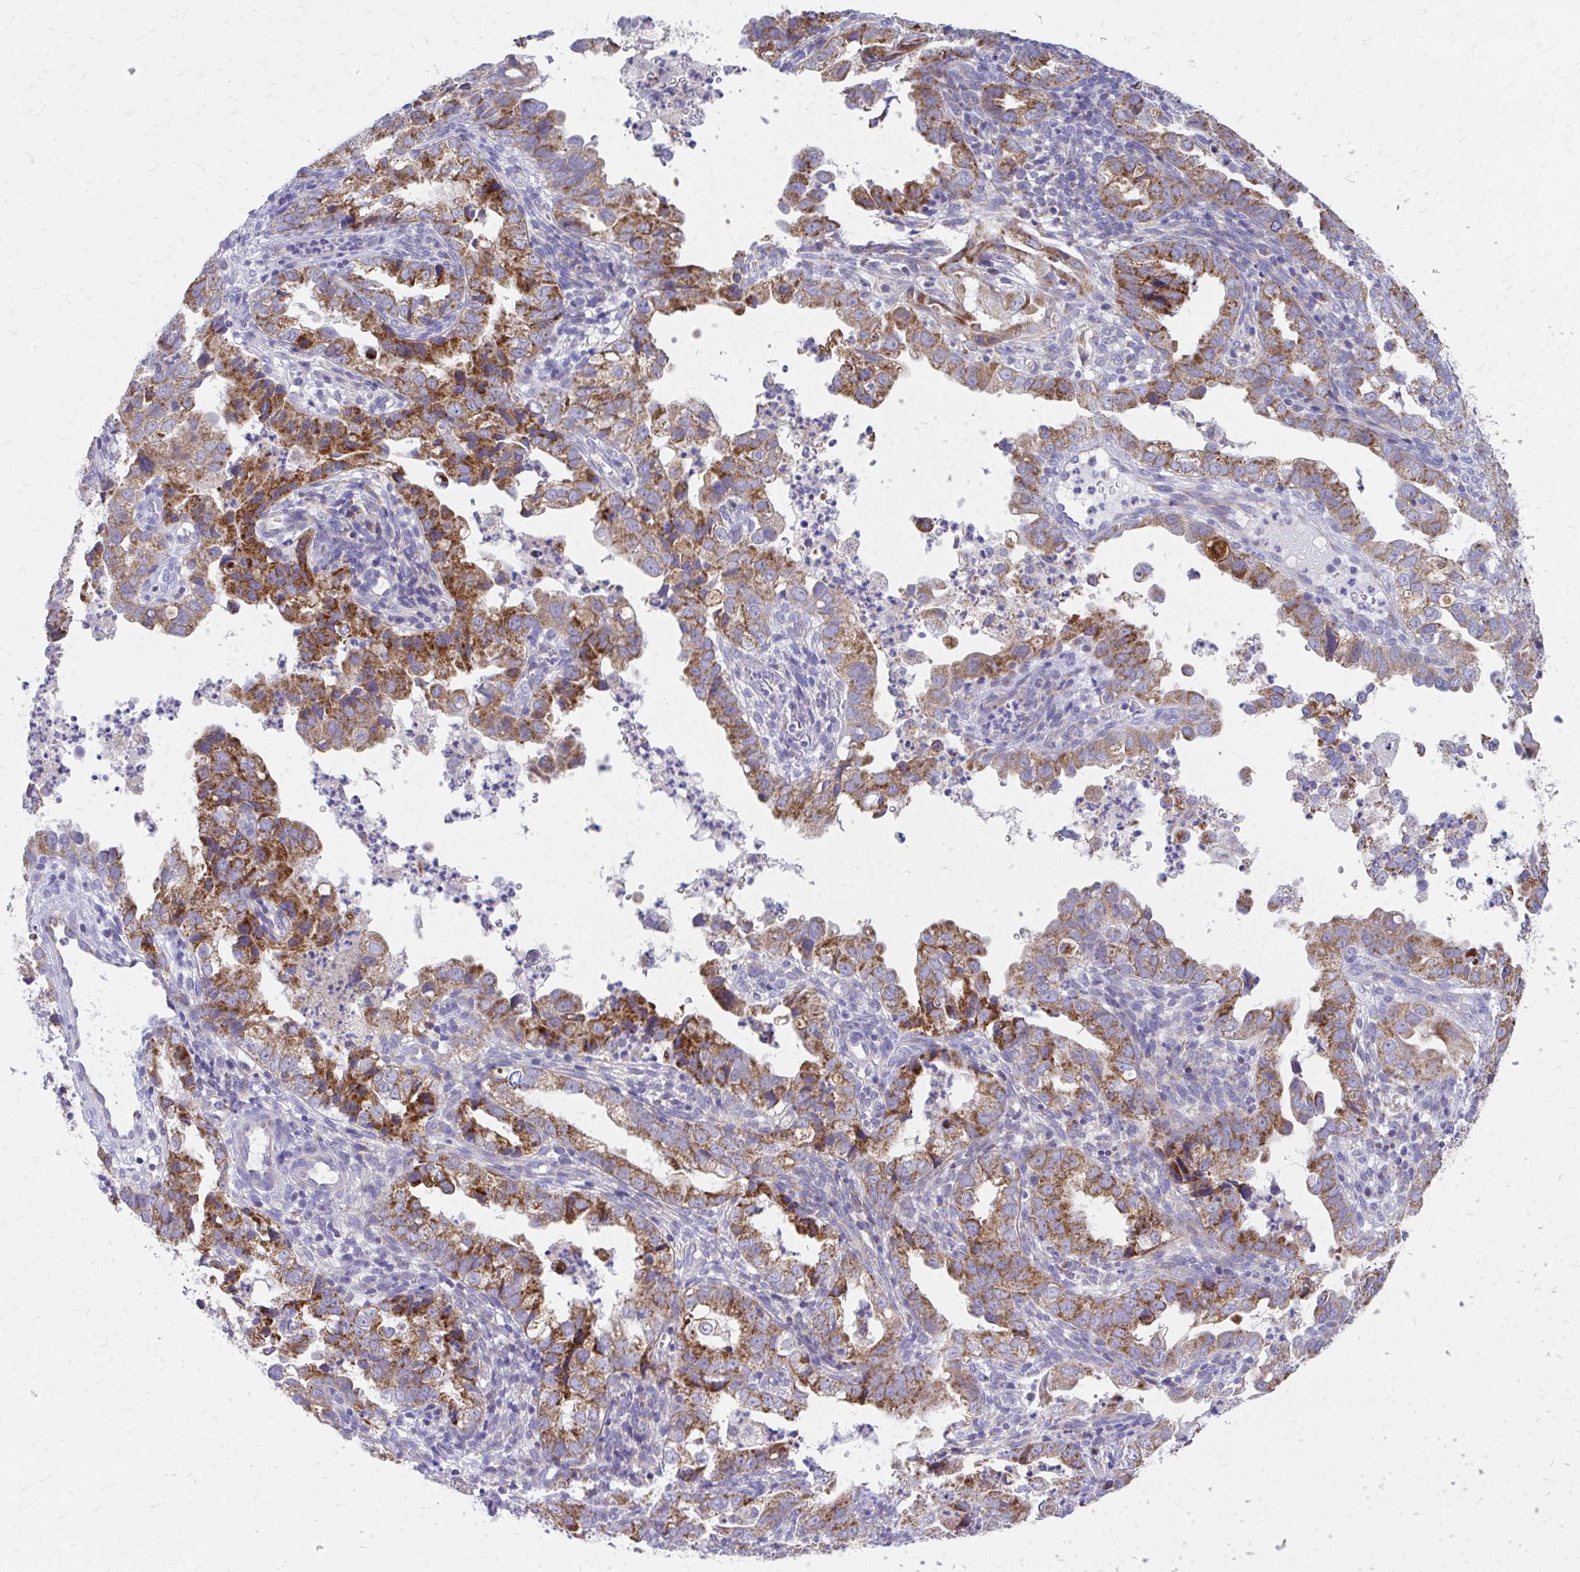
{"staining": {"intensity": "strong", "quantity": ">75%", "location": "cytoplasmic/membranous"}, "tissue": "endometrial cancer", "cell_type": "Tumor cells", "image_type": "cancer", "snomed": [{"axis": "morphology", "description": "Adenocarcinoma, NOS"}, {"axis": "topography", "description": "Endometrium"}], "caption": "The immunohistochemical stain shows strong cytoplasmic/membranous staining in tumor cells of endometrial cancer tissue.", "gene": "MRPL19", "patient": {"sex": "female", "age": 57}}